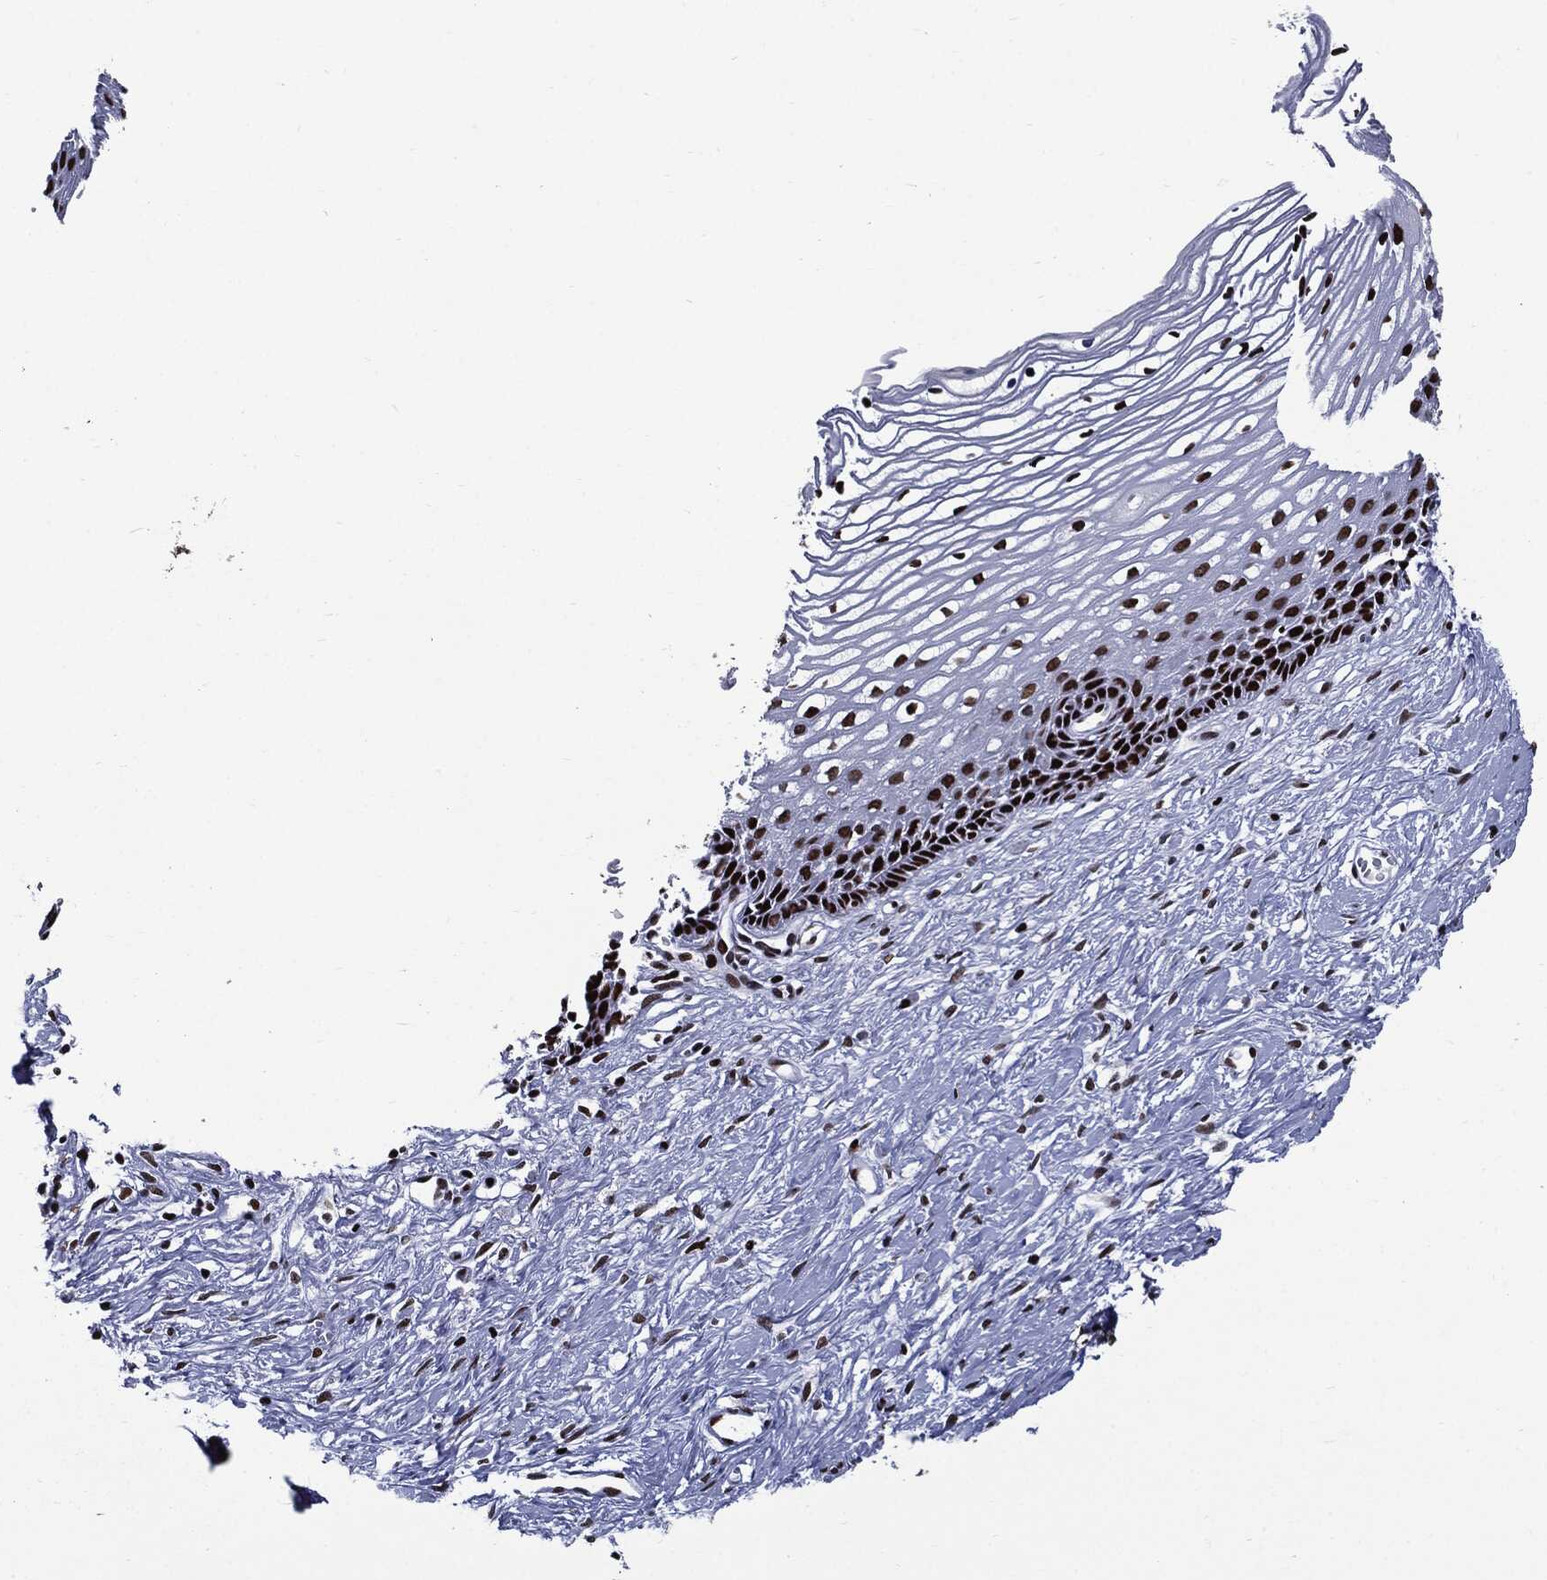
{"staining": {"intensity": "strong", "quantity": "25%-75%", "location": "nuclear"}, "tissue": "cervix", "cell_type": "Squamous epithelial cells", "image_type": "normal", "snomed": [{"axis": "morphology", "description": "Normal tissue, NOS"}, {"axis": "topography", "description": "Cervix"}], "caption": "Protein expression analysis of unremarkable human cervix reveals strong nuclear positivity in approximately 25%-75% of squamous epithelial cells.", "gene": "ZFP91", "patient": {"sex": "female", "age": 40}}